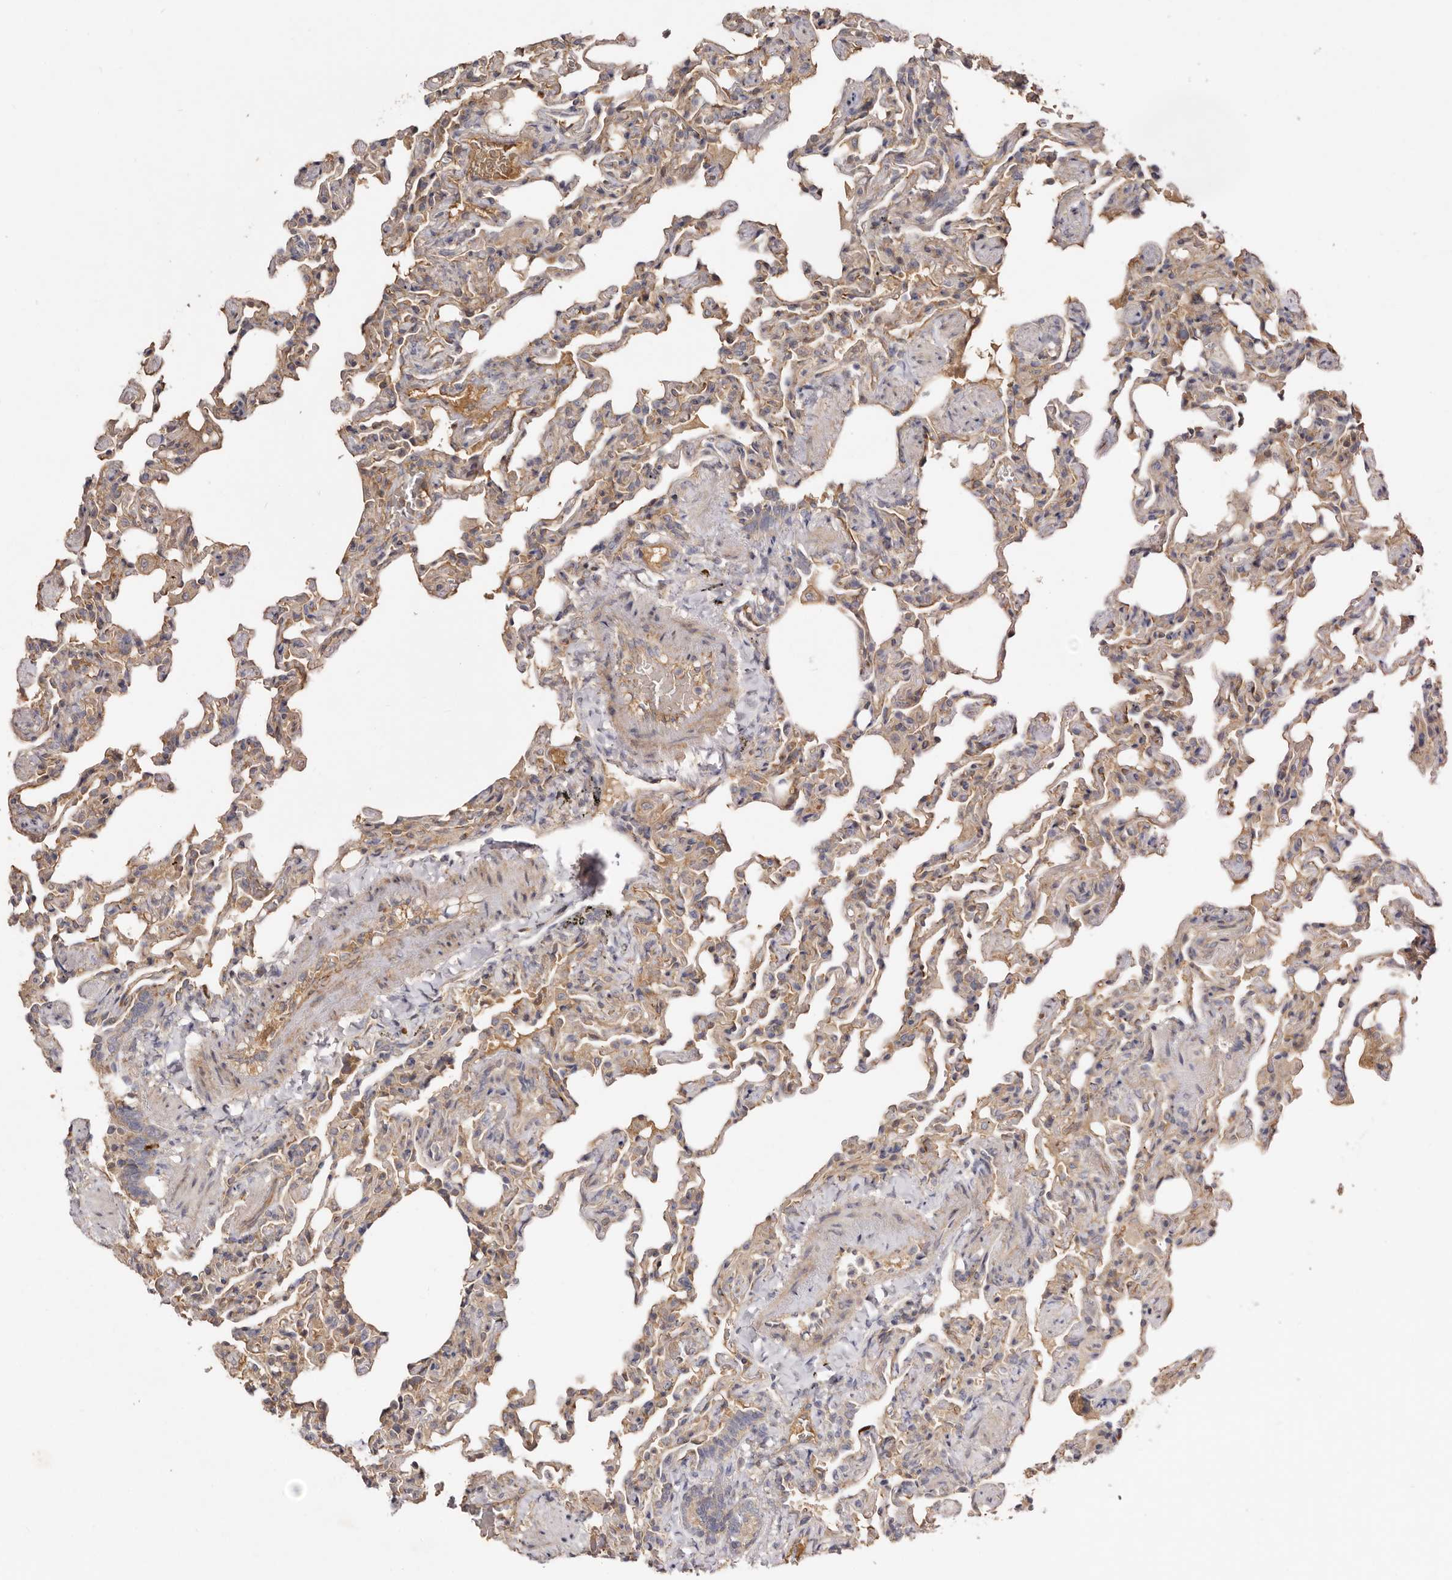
{"staining": {"intensity": "weak", "quantity": ">75%", "location": "cytoplasmic/membranous"}, "tissue": "lung", "cell_type": "Alveolar cells", "image_type": "normal", "snomed": [{"axis": "morphology", "description": "Normal tissue, NOS"}, {"axis": "topography", "description": "Lung"}], "caption": "An image showing weak cytoplasmic/membranous positivity in about >75% of alveolar cells in benign lung, as visualized by brown immunohistochemical staining.", "gene": "ADAMTS9", "patient": {"sex": "male", "age": 20}}